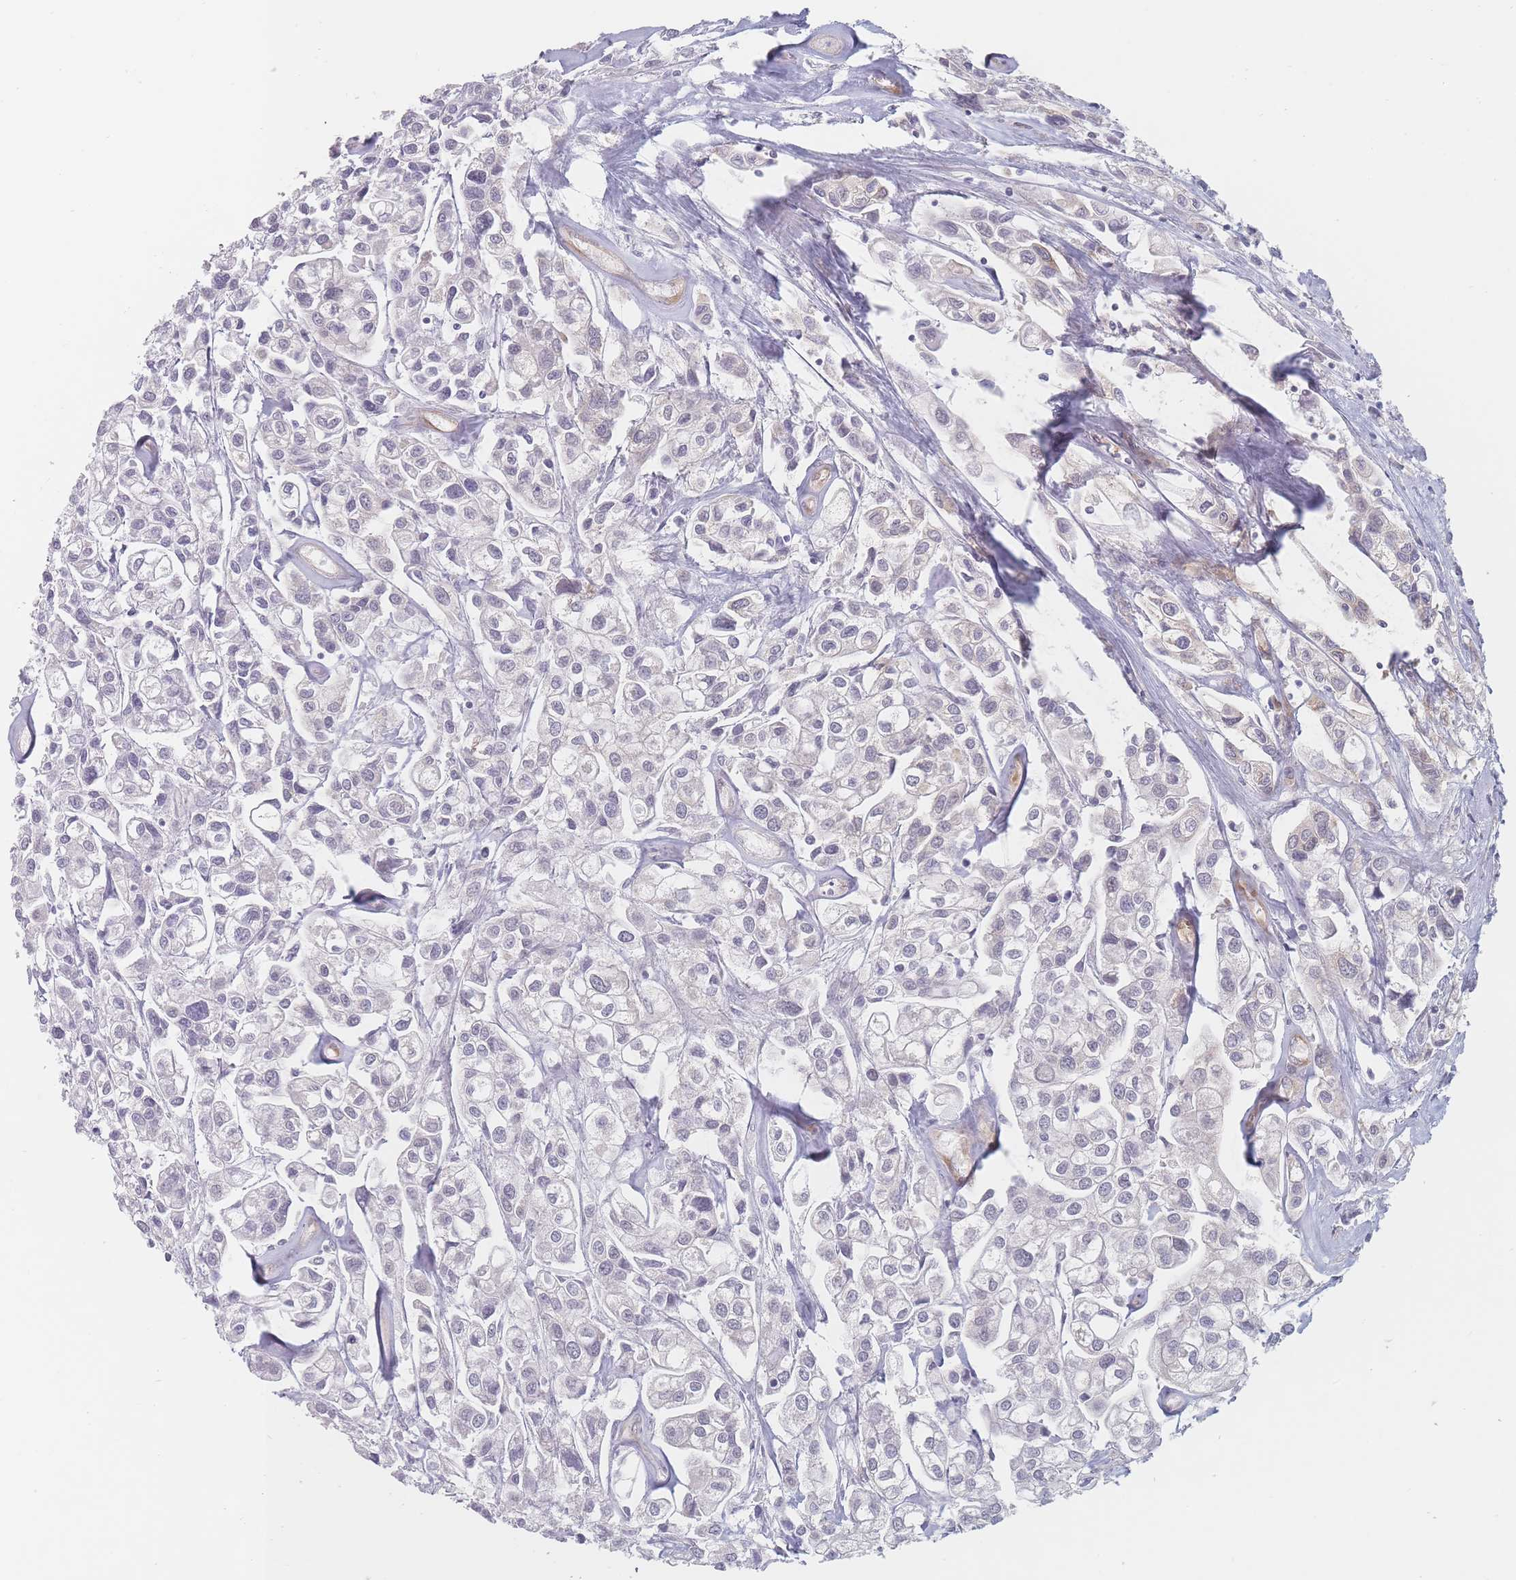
{"staining": {"intensity": "negative", "quantity": "none", "location": "none"}, "tissue": "urothelial cancer", "cell_type": "Tumor cells", "image_type": "cancer", "snomed": [{"axis": "morphology", "description": "Urothelial carcinoma, High grade"}, {"axis": "topography", "description": "Urinary bladder"}], "caption": "Immunohistochemical staining of urothelial cancer reveals no significant positivity in tumor cells. The staining is performed using DAB brown chromogen with nuclei counter-stained in using hematoxylin.", "gene": "MAP1S", "patient": {"sex": "male", "age": 67}}